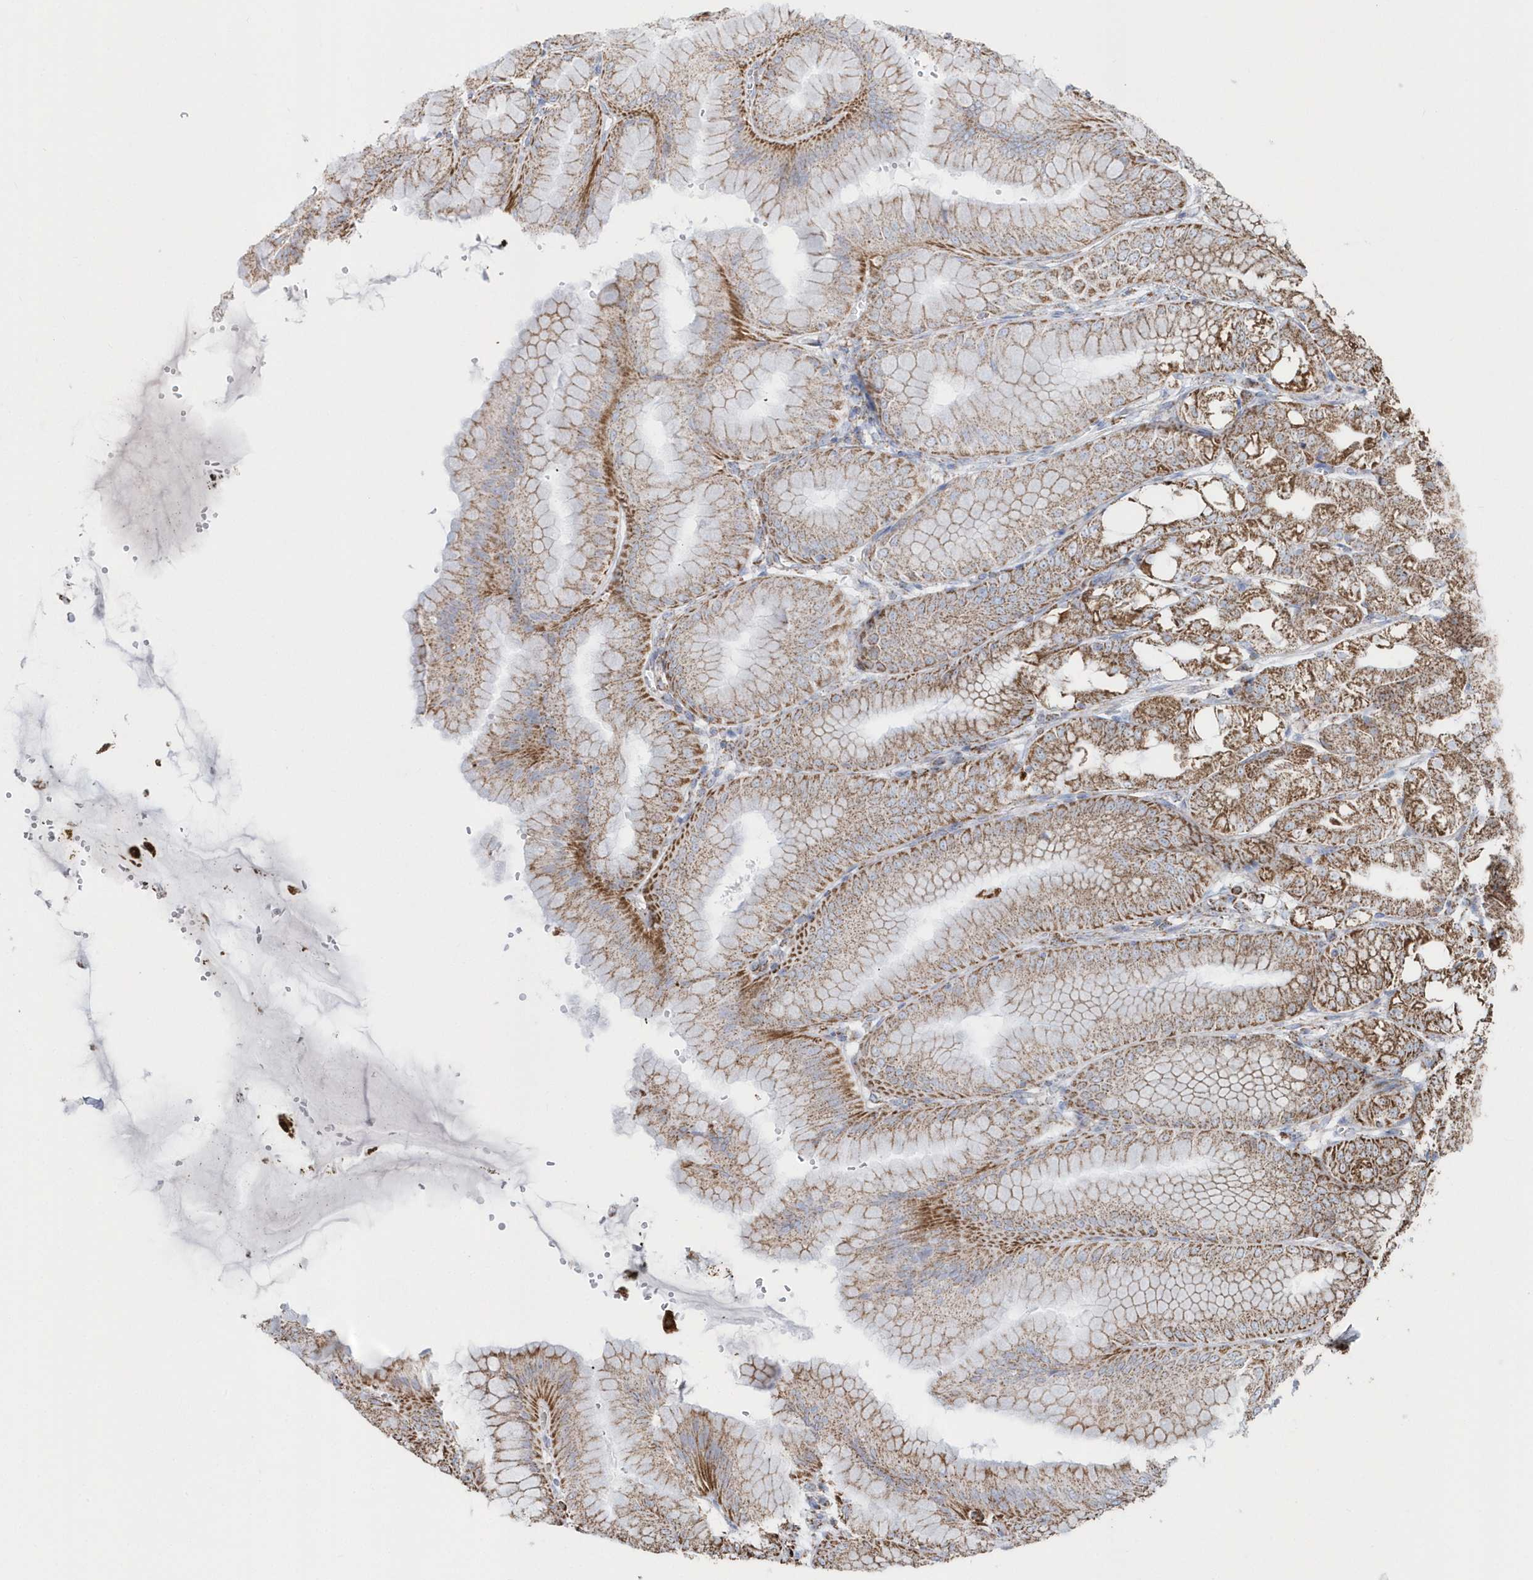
{"staining": {"intensity": "moderate", "quantity": ">75%", "location": "cytoplasmic/membranous"}, "tissue": "stomach", "cell_type": "Glandular cells", "image_type": "normal", "snomed": [{"axis": "morphology", "description": "Normal tissue, NOS"}, {"axis": "topography", "description": "Stomach, lower"}], "caption": "Protein analysis of benign stomach reveals moderate cytoplasmic/membranous expression in approximately >75% of glandular cells.", "gene": "TMCO6", "patient": {"sex": "male", "age": 71}}